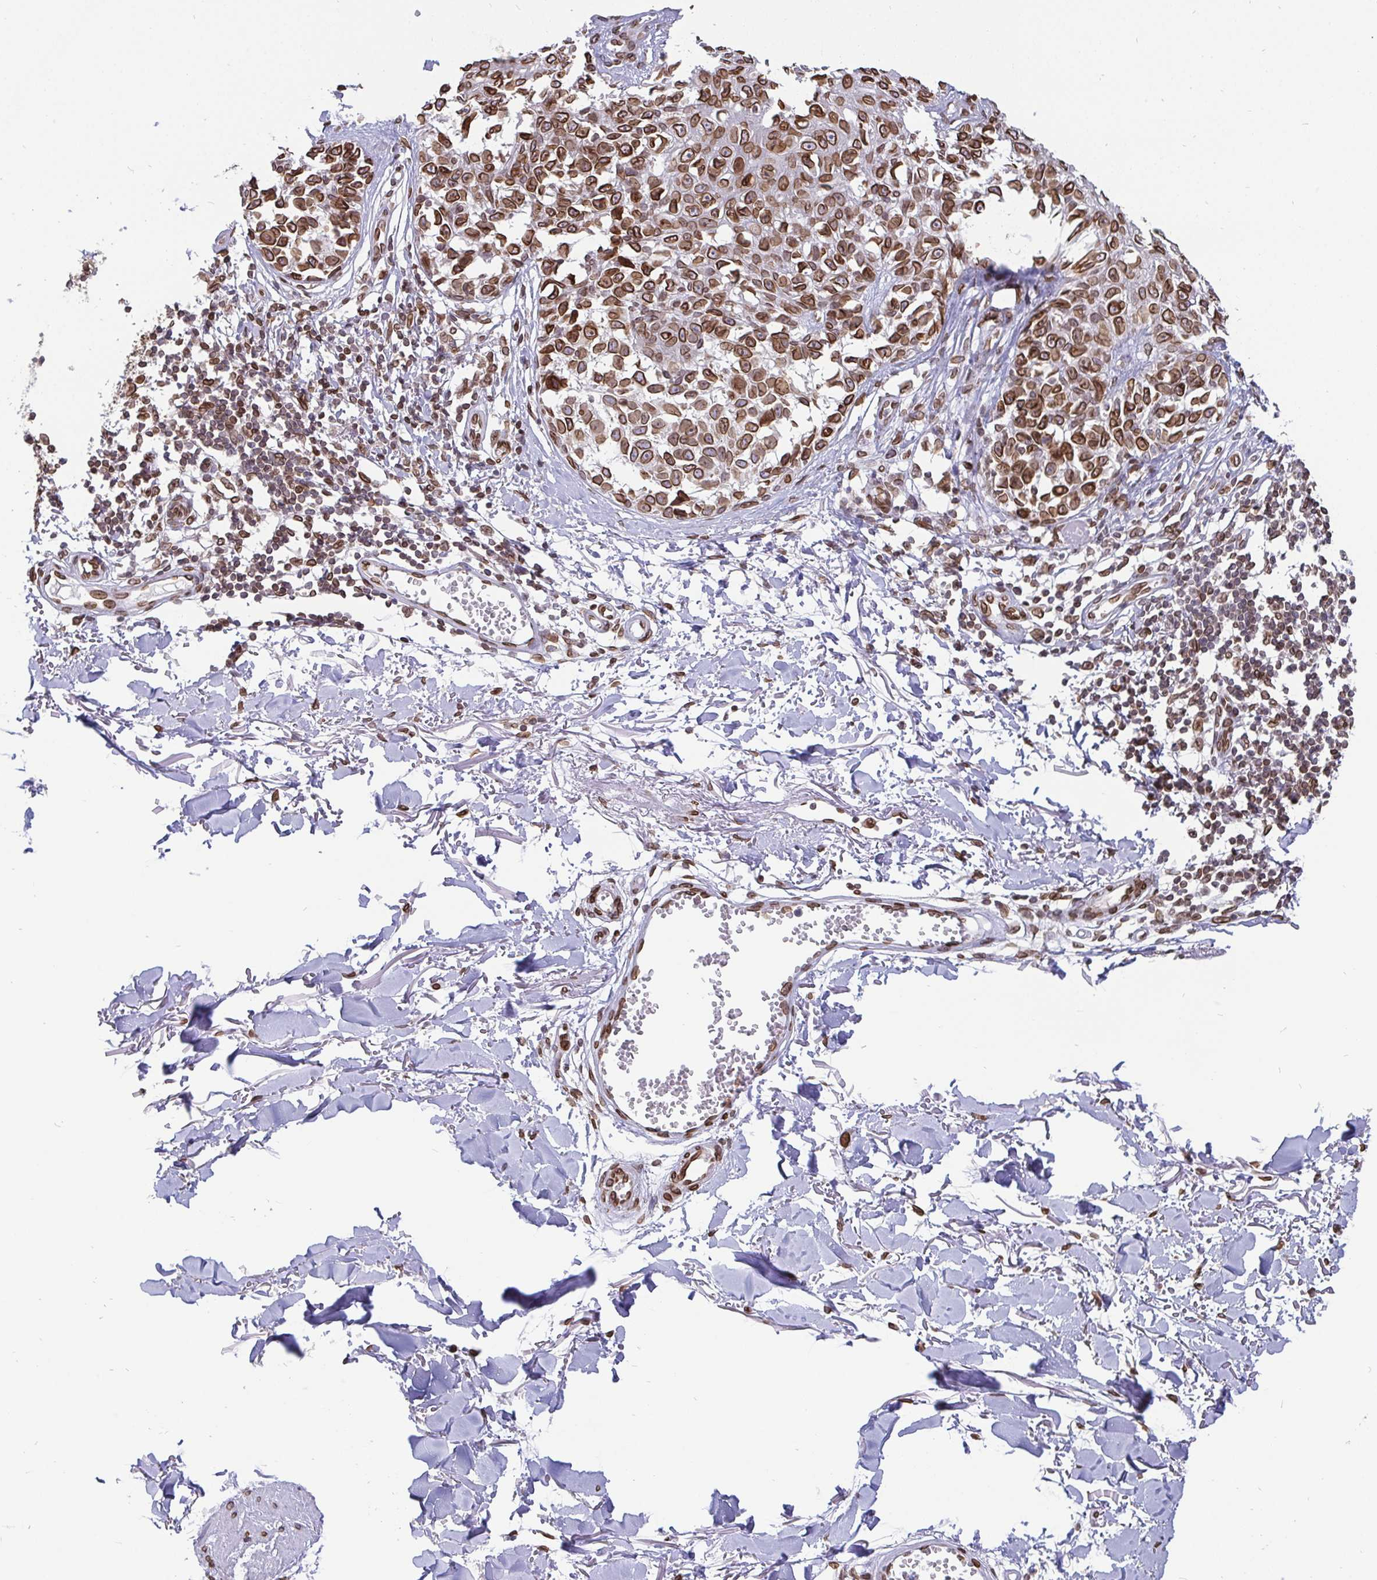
{"staining": {"intensity": "strong", "quantity": ">75%", "location": "cytoplasmic/membranous,nuclear"}, "tissue": "melanoma", "cell_type": "Tumor cells", "image_type": "cancer", "snomed": [{"axis": "morphology", "description": "Malignant melanoma, NOS"}, {"axis": "topography", "description": "Skin"}], "caption": "Protein expression analysis of human malignant melanoma reveals strong cytoplasmic/membranous and nuclear positivity in about >75% of tumor cells.", "gene": "EMD", "patient": {"sex": "male", "age": 73}}